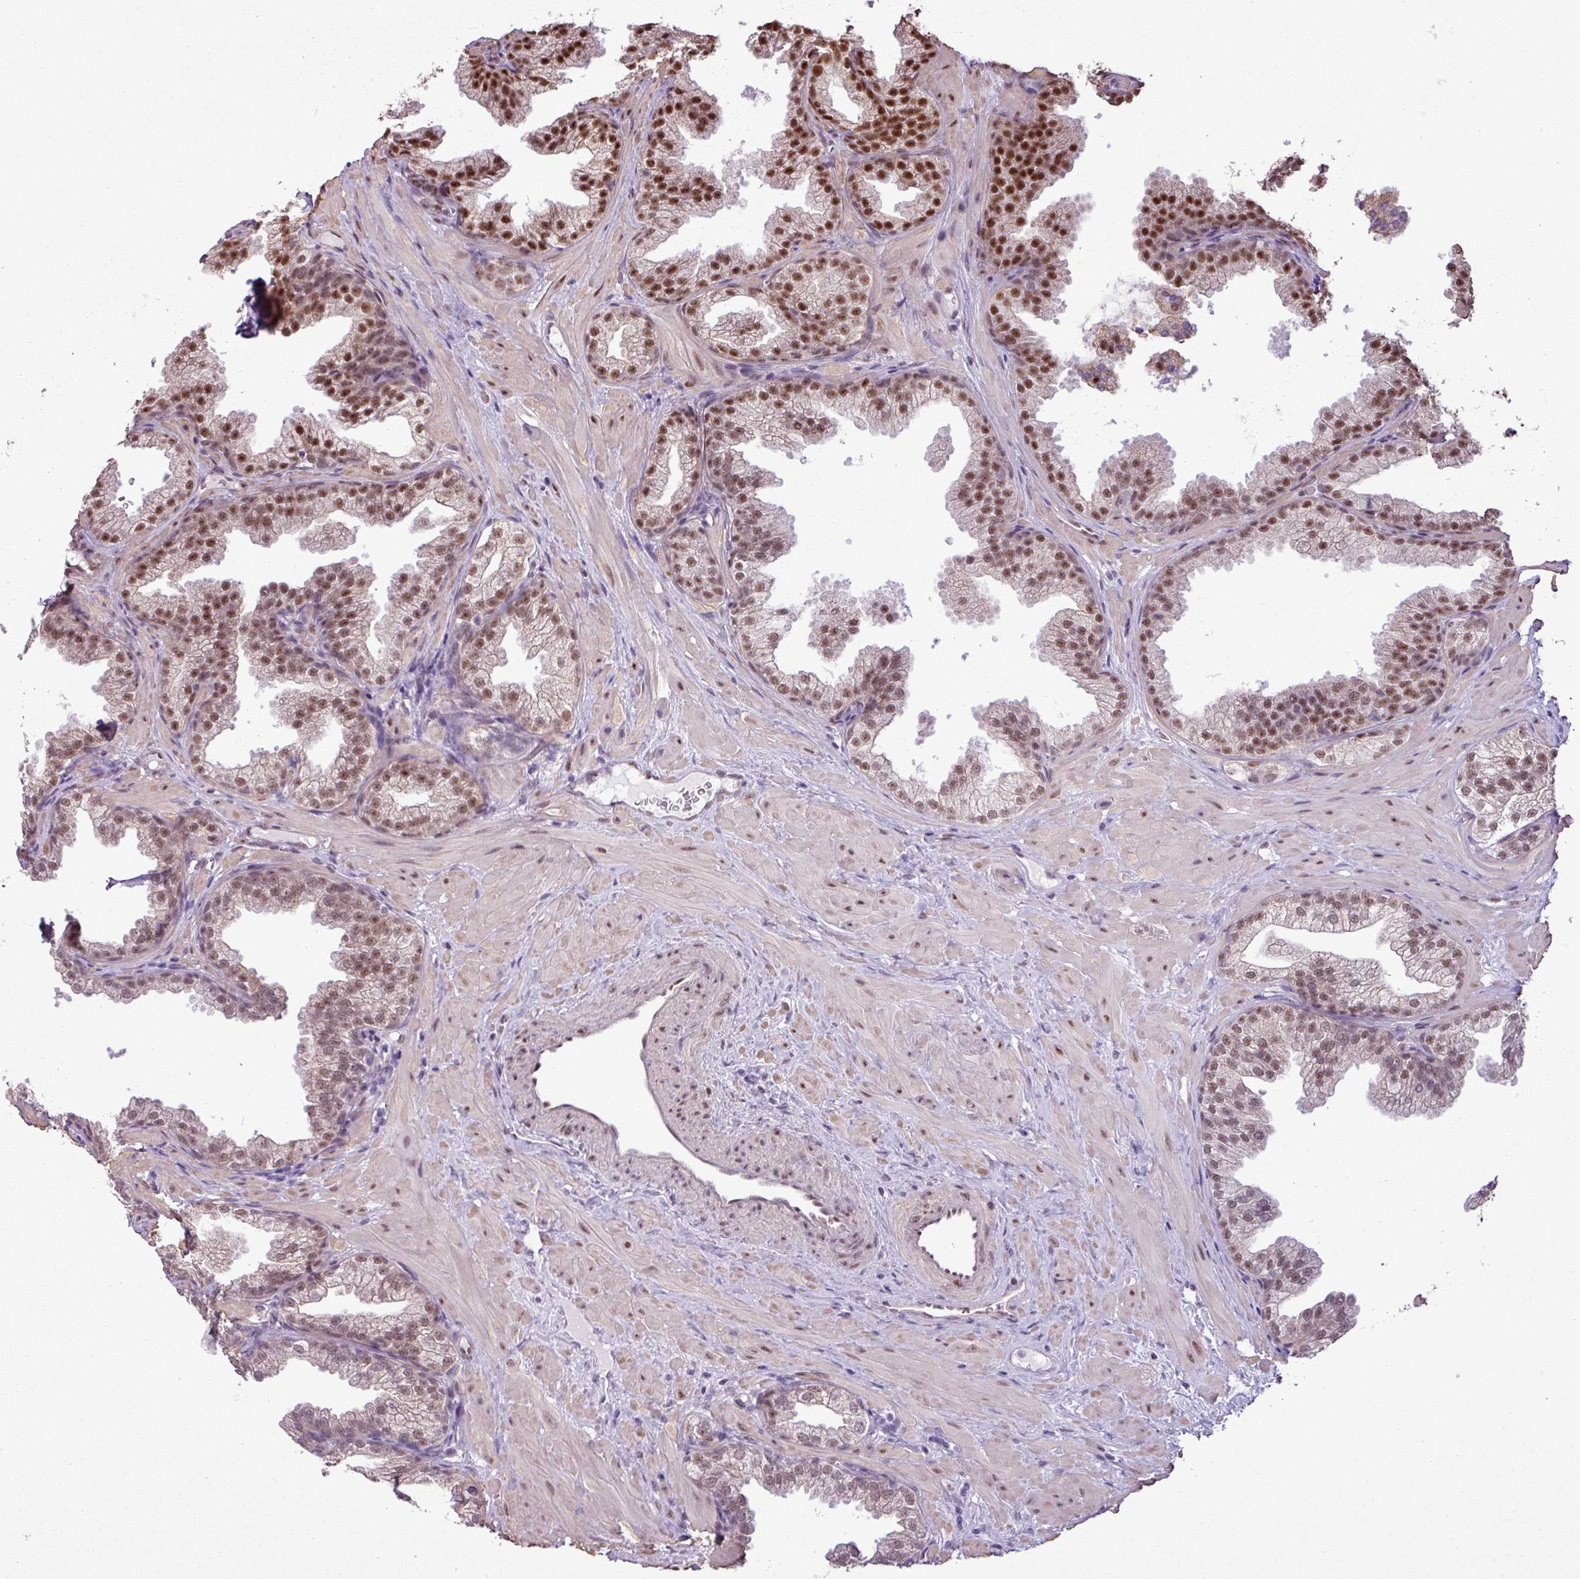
{"staining": {"intensity": "strong", "quantity": ">75%", "location": "nuclear"}, "tissue": "prostate", "cell_type": "Glandular cells", "image_type": "normal", "snomed": [{"axis": "morphology", "description": "Normal tissue, NOS"}, {"axis": "topography", "description": "Prostate"}], "caption": "Immunohistochemical staining of unremarkable prostate exhibits strong nuclear protein positivity in about >75% of glandular cells.", "gene": "ZNF217", "patient": {"sex": "male", "age": 37}}